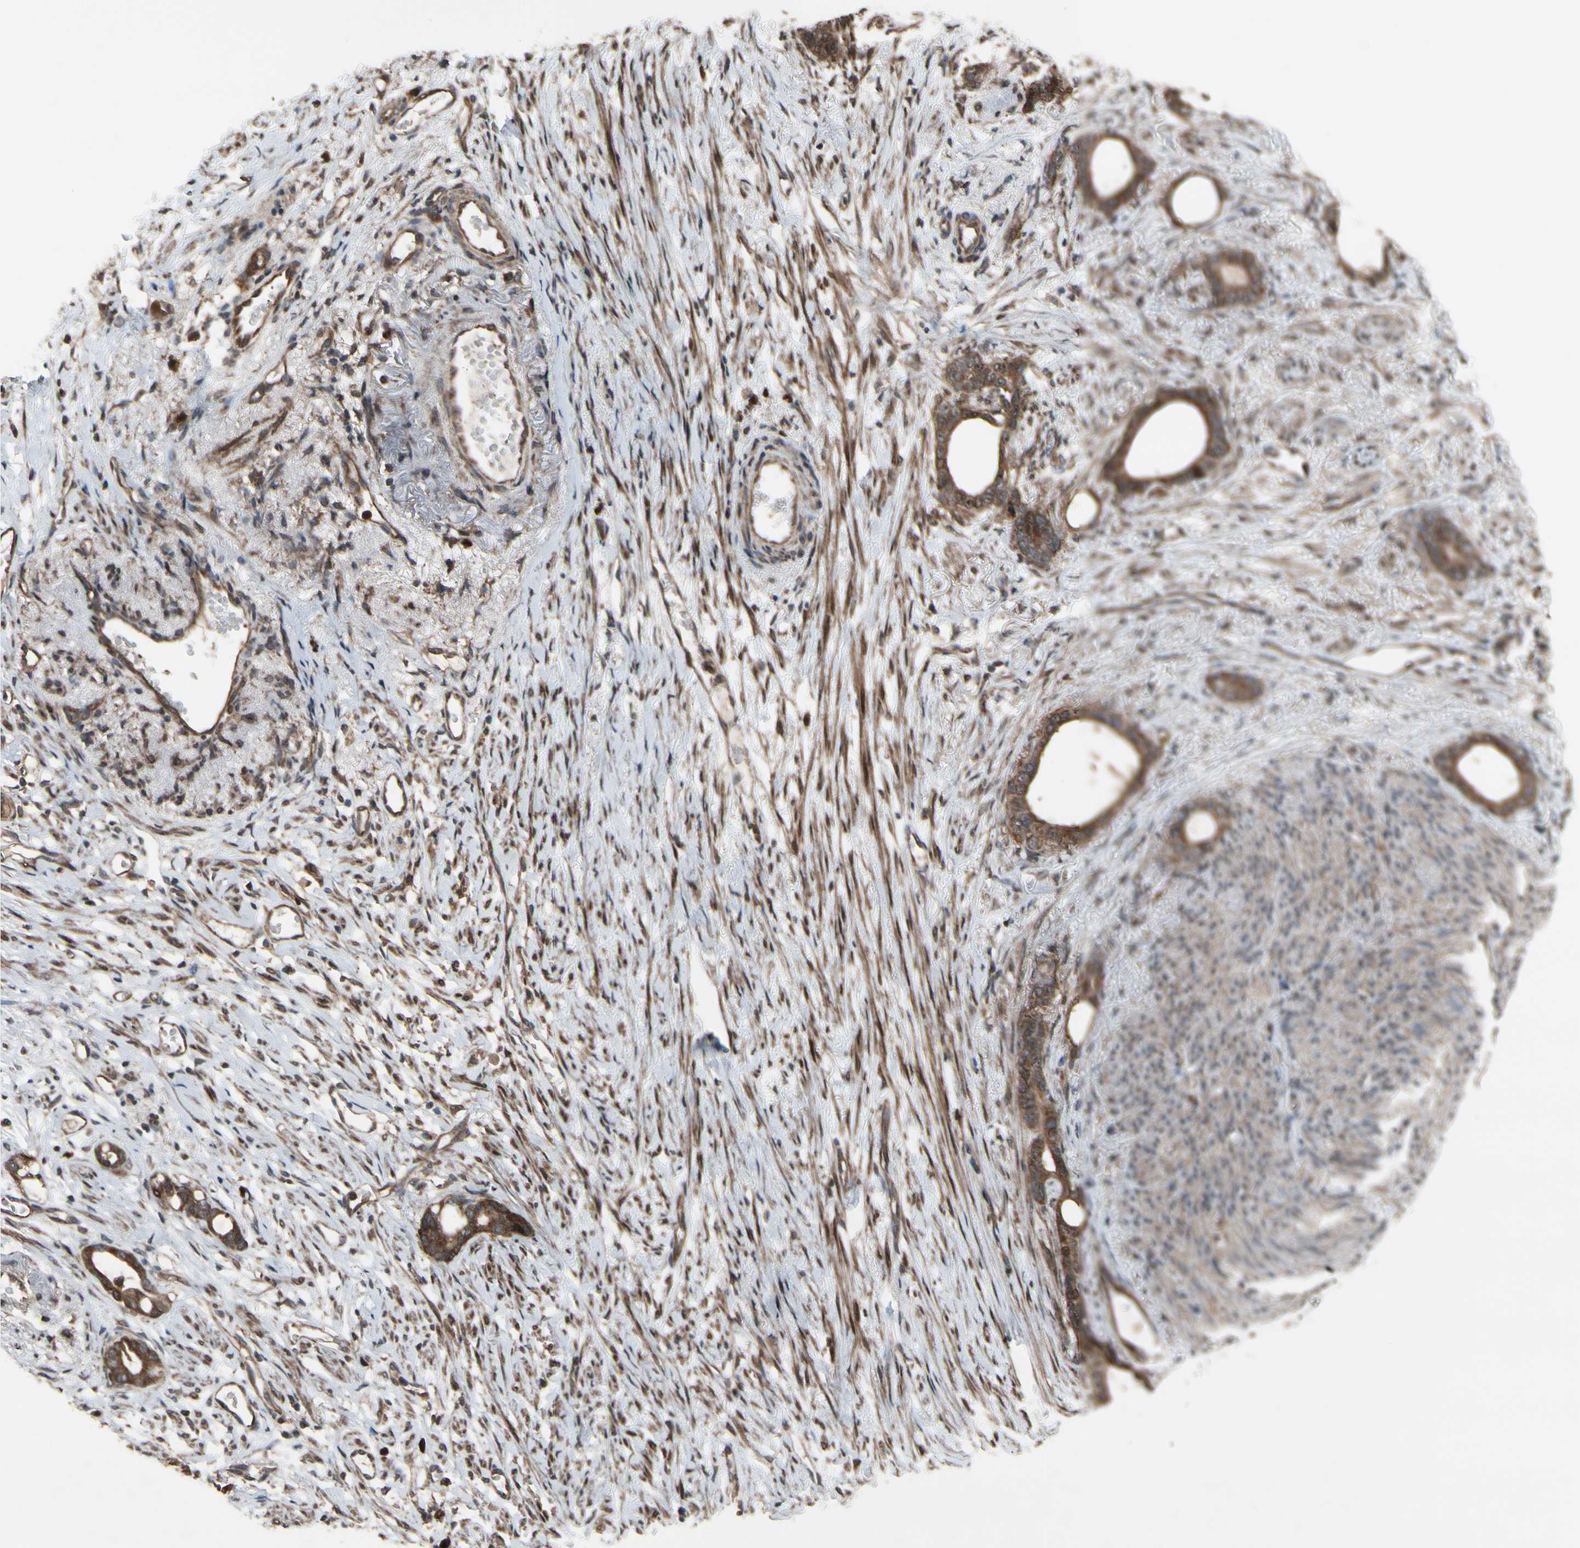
{"staining": {"intensity": "moderate", "quantity": "25%-75%", "location": "cytoplasmic/membranous"}, "tissue": "stomach cancer", "cell_type": "Tumor cells", "image_type": "cancer", "snomed": [{"axis": "morphology", "description": "Adenocarcinoma, NOS"}, {"axis": "topography", "description": "Stomach"}], "caption": "High-power microscopy captured an IHC micrograph of adenocarcinoma (stomach), revealing moderate cytoplasmic/membranous positivity in approximately 25%-75% of tumor cells.", "gene": "CSF1R", "patient": {"sex": "female", "age": 75}}